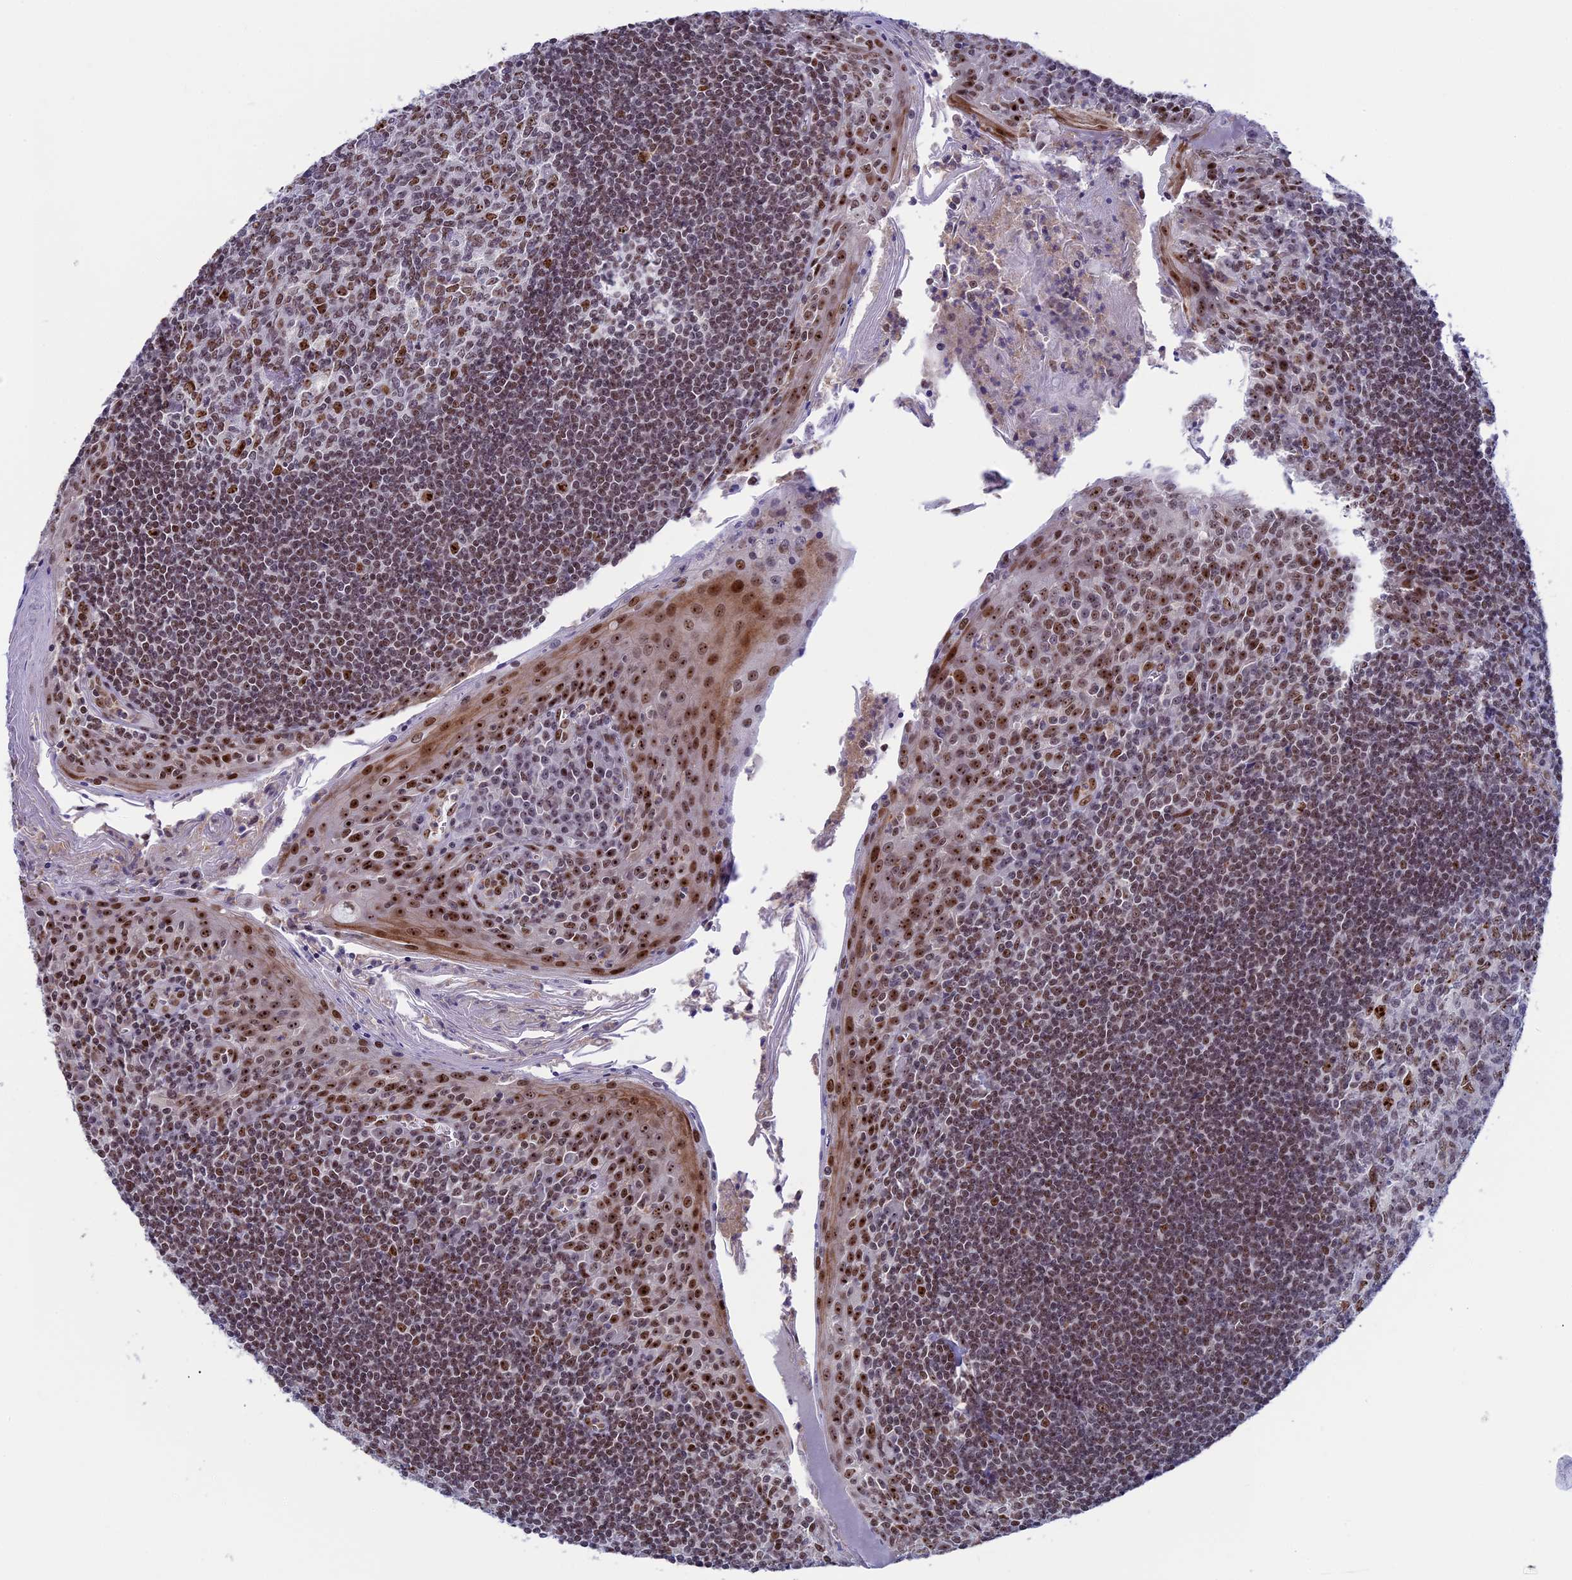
{"staining": {"intensity": "moderate", "quantity": ">75%", "location": "nuclear"}, "tissue": "tonsil", "cell_type": "Germinal center cells", "image_type": "normal", "snomed": [{"axis": "morphology", "description": "Normal tissue, NOS"}, {"axis": "topography", "description": "Tonsil"}], "caption": "Protein staining demonstrates moderate nuclear staining in about >75% of germinal center cells in normal tonsil. The staining was performed using DAB (3,3'-diaminobenzidine) to visualize the protein expression in brown, while the nuclei were stained in blue with hematoxylin (Magnification: 20x).", "gene": "CCDC86", "patient": {"sex": "male", "age": 27}}